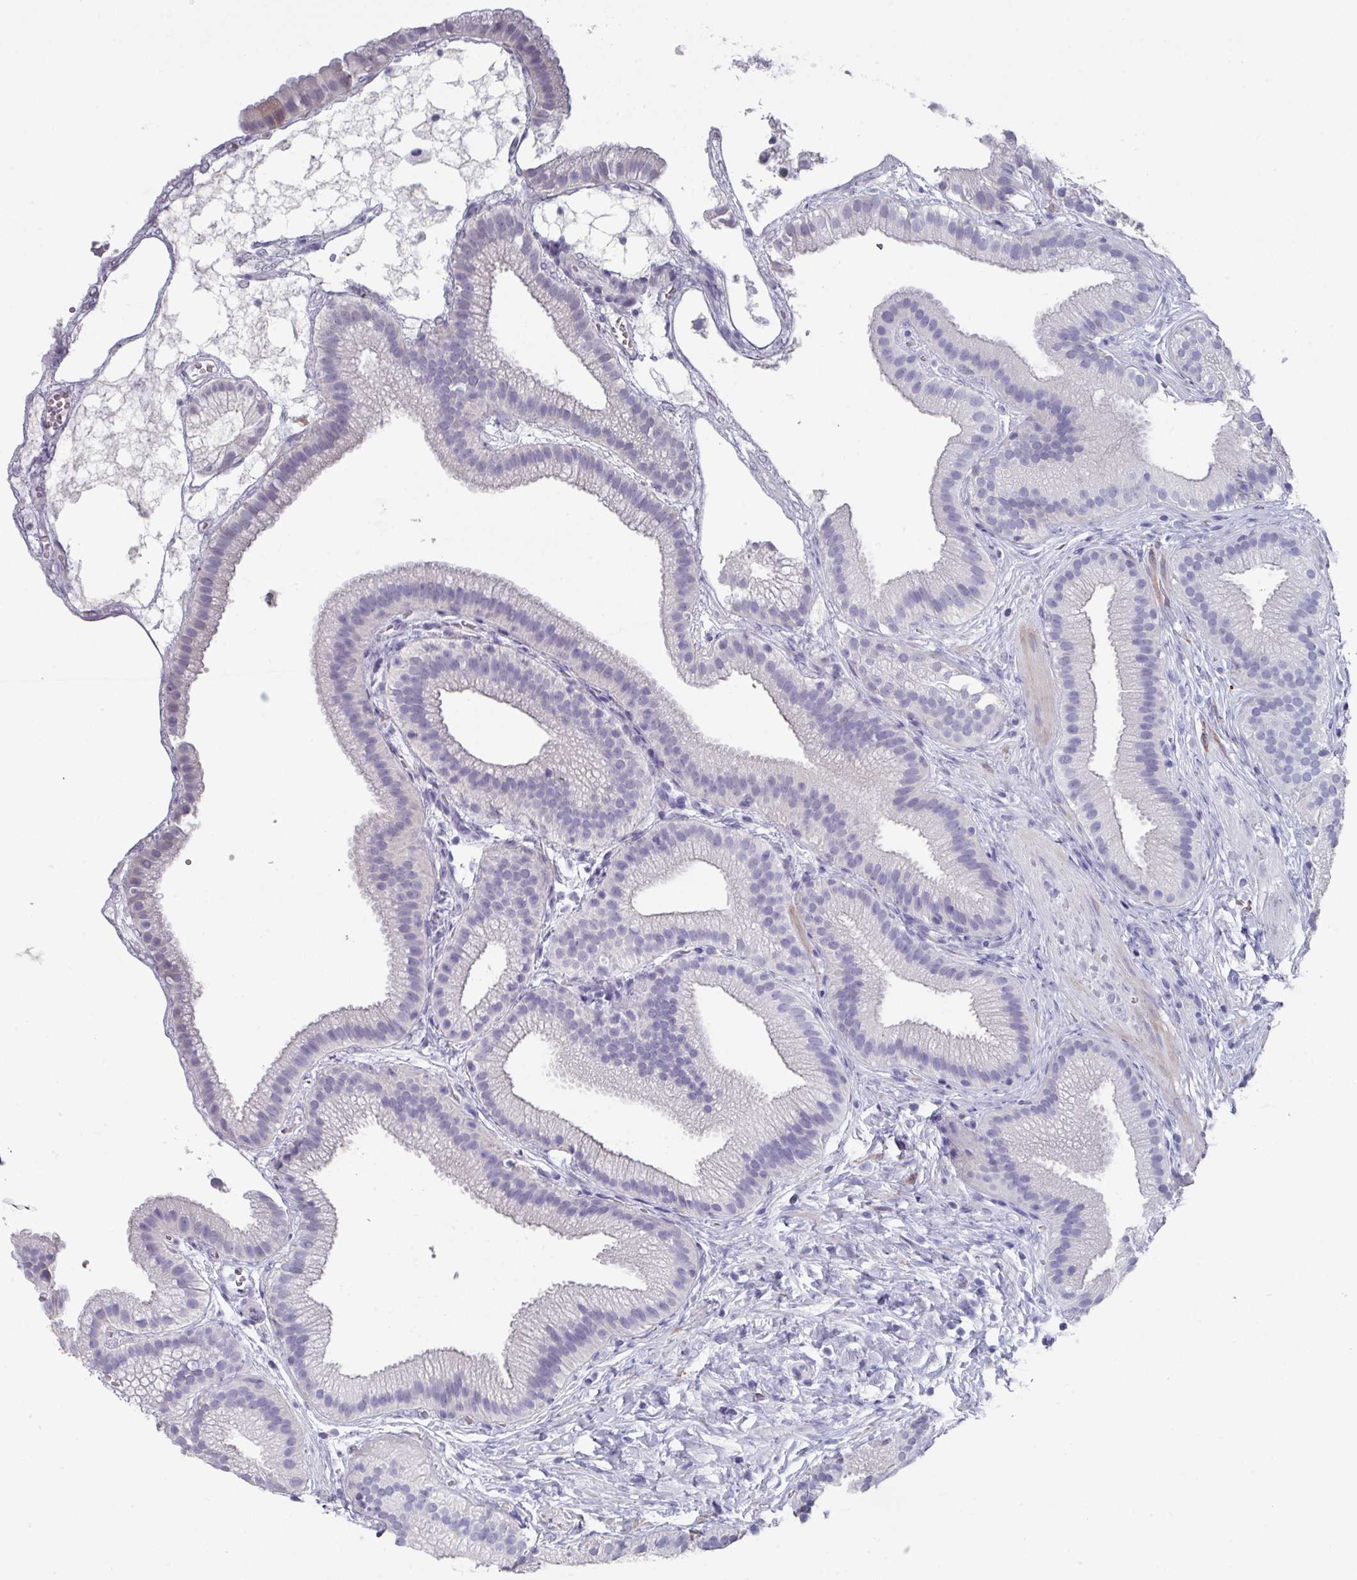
{"staining": {"intensity": "negative", "quantity": "none", "location": "none"}, "tissue": "gallbladder", "cell_type": "Glandular cells", "image_type": "normal", "snomed": [{"axis": "morphology", "description": "Normal tissue, NOS"}, {"axis": "topography", "description": "Gallbladder"}], "caption": "Gallbladder stained for a protein using immunohistochemistry (IHC) demonstrates no expression glandular cells.", "gene": "PEX10", "patient": {"sex": "female", "age": 63}}